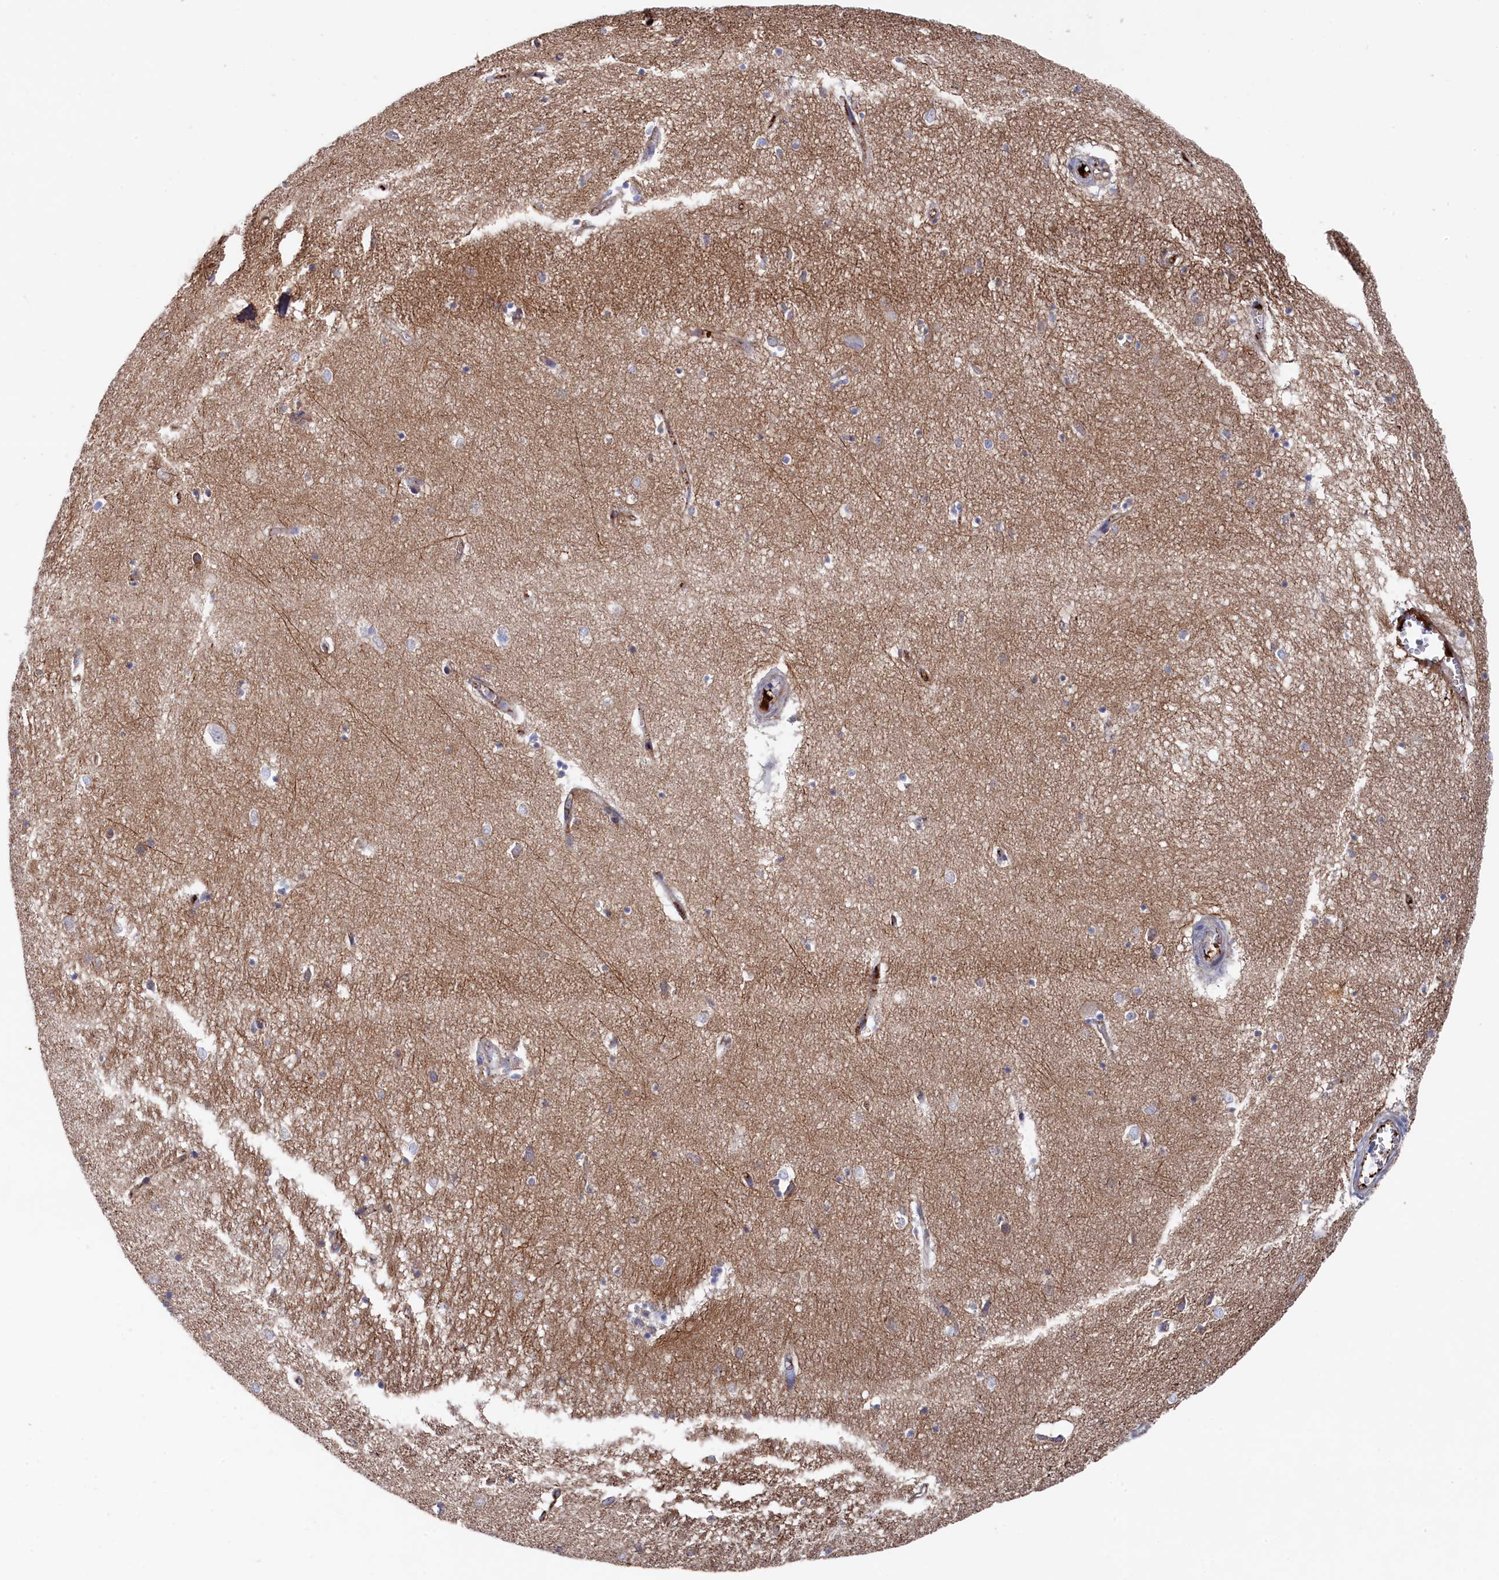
{"staining": {"intensity": "negative", "quantity": "none", "location": "none"}, "tissue": "hippocampus", "cell_type": "Glial cells", "image_type": "normal", "snomed": [{"axis": "morphology", "description": "Normal tissue, NOS"}, {"axis": "topography", "description": "Hippocampus"}], "caption": "This is an immunohistochemistry (IHC) image of benign hippocampus. There is no positivity in glial cells.", "gene": "C12orf73", "patient": {"sex": "female", "age": 64}}